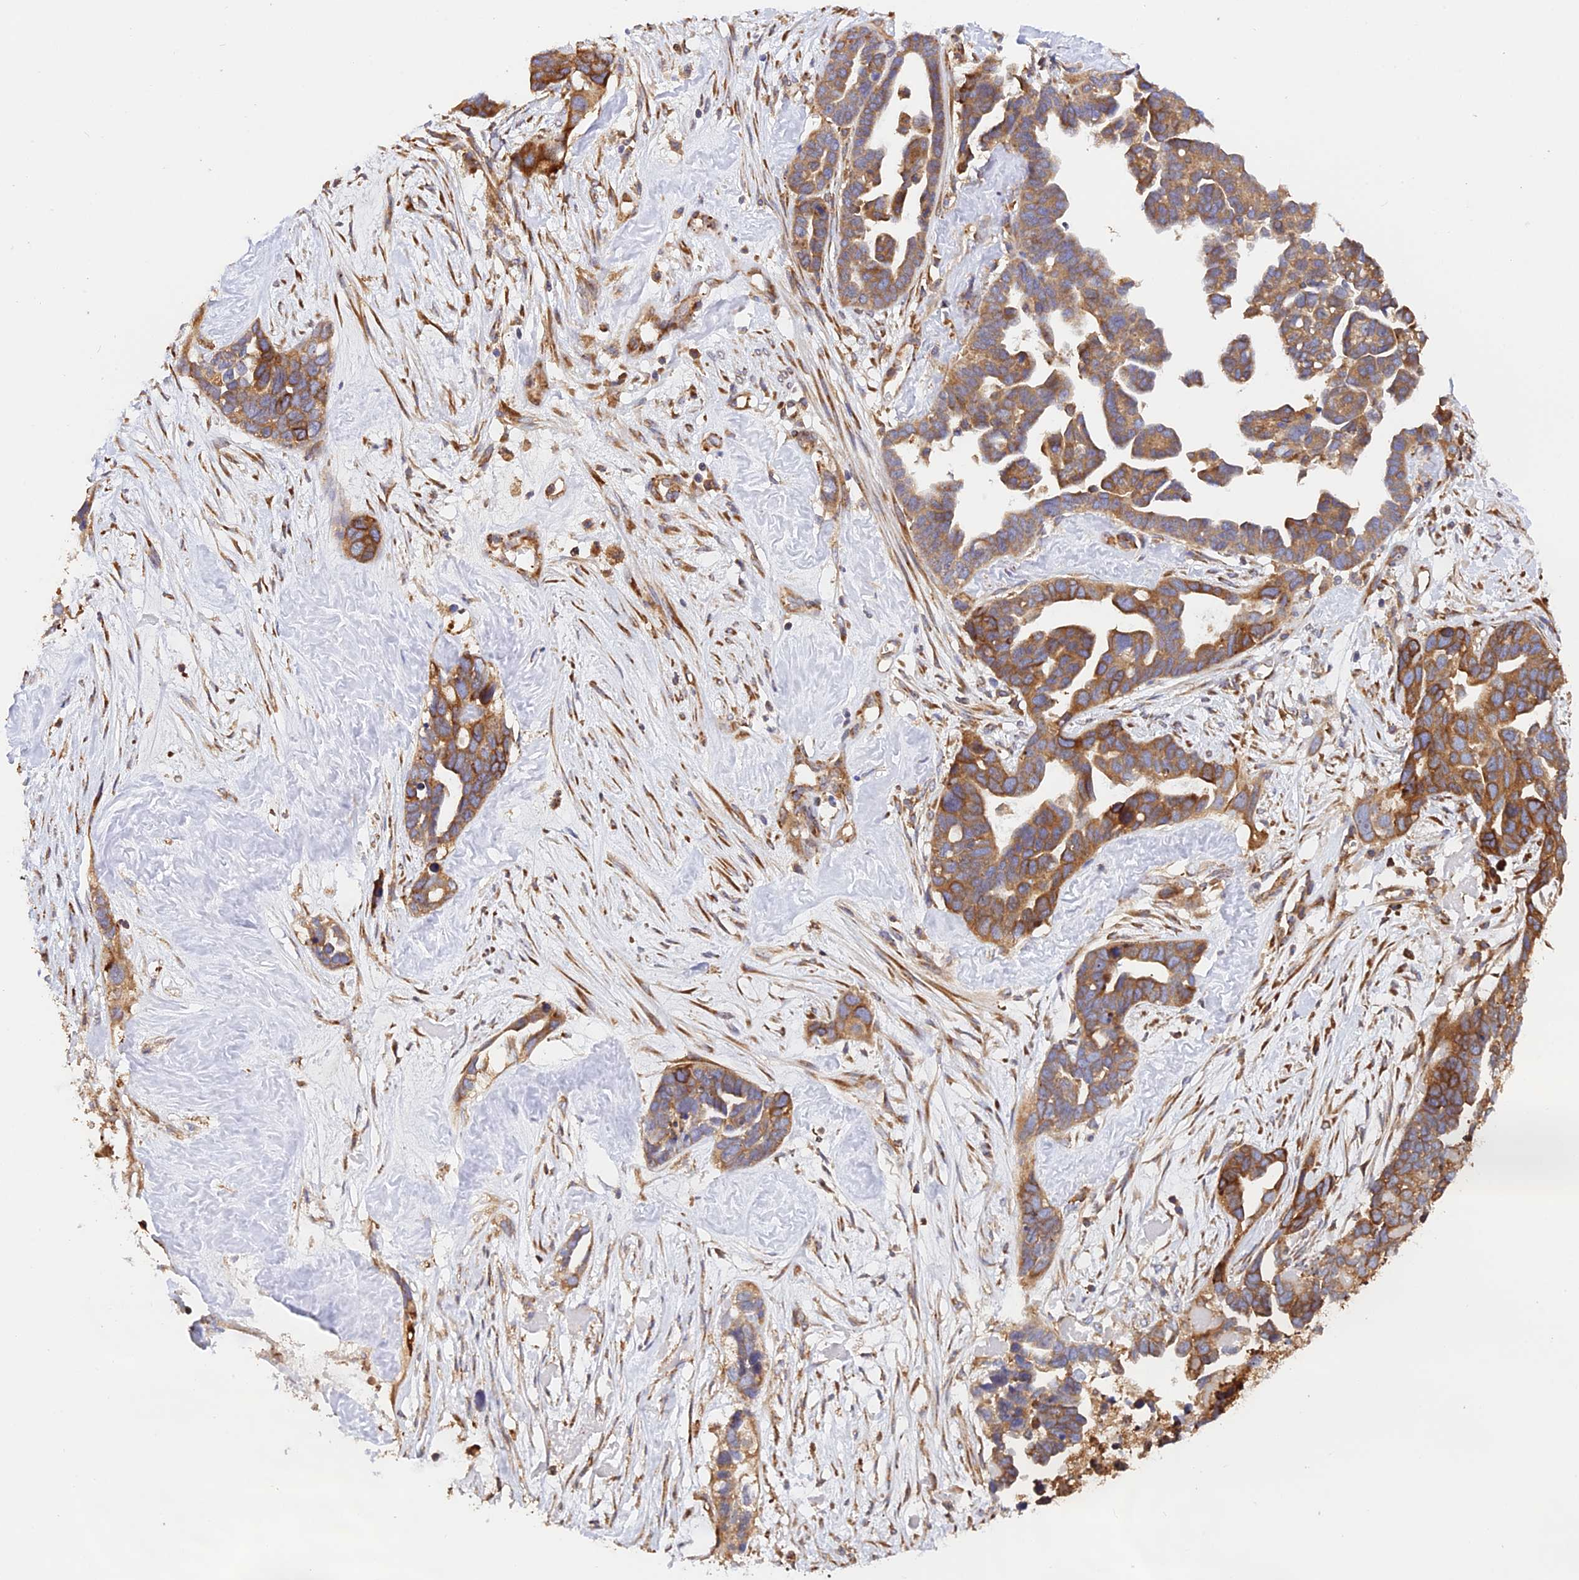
{"staining": {"intensity": "moderate", "quantity": ">75%", "location": "cytoplasmic/membranous"}, "tissue": "ovarian cancer", "cell_type": "Tumor cells", "image_type": "cancer", "snomed": [{"axis": "morphology", "description": "Cystadenocarcinoma, serous, NOS"}, {"axis": "topography", "description": "Ovary"}], "caption": "Approximately >75% of tumor cells in human serous cystadenocarcinoma (ovarian) reveal moderate cytoplasmic/membranous protein positivity as visualized by brown immunohistochemical staining.", "gene": "RPL5", "patient": {"sex": "female", "age": 54}}